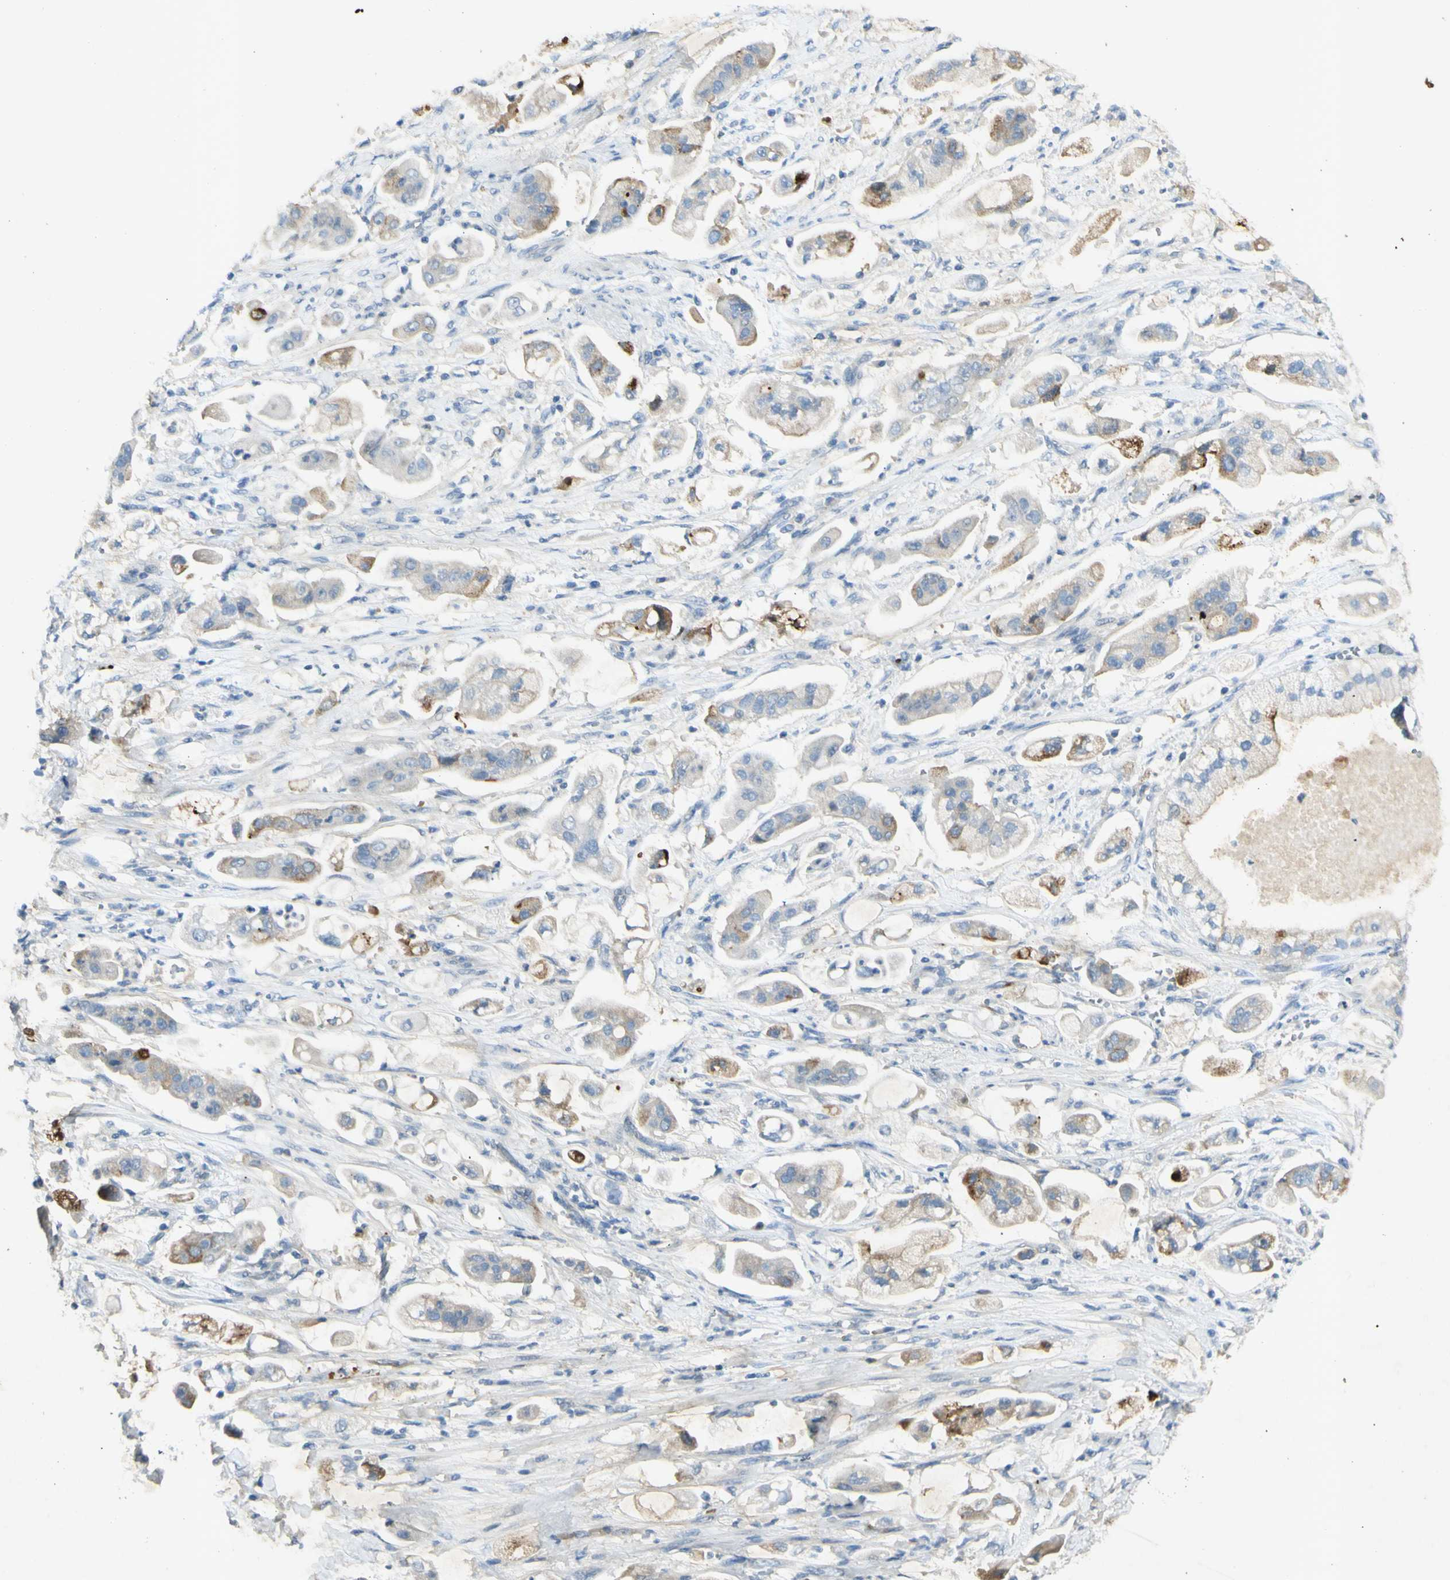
{"staining": {"intensity": "moderate", "quantity": "25%-75%", "location": "cytoplasmic/membranous"}, "tissue": "stomach cancer", "cell_type": "Tumor cells", "image_type": "cancer", "snomed": [{"axis": "morphology", "description": "Adenocarcinoma, NOS"}, {"axis": "topography", "description": "Stomach"}], "caption": "Stomach cancer tissue shows moderate cytoplasmic/membranous positivity in approximately 25%-75% of tumor cells", "gene": "GDF15", "patient": {"sex": "male", "age": 62}}